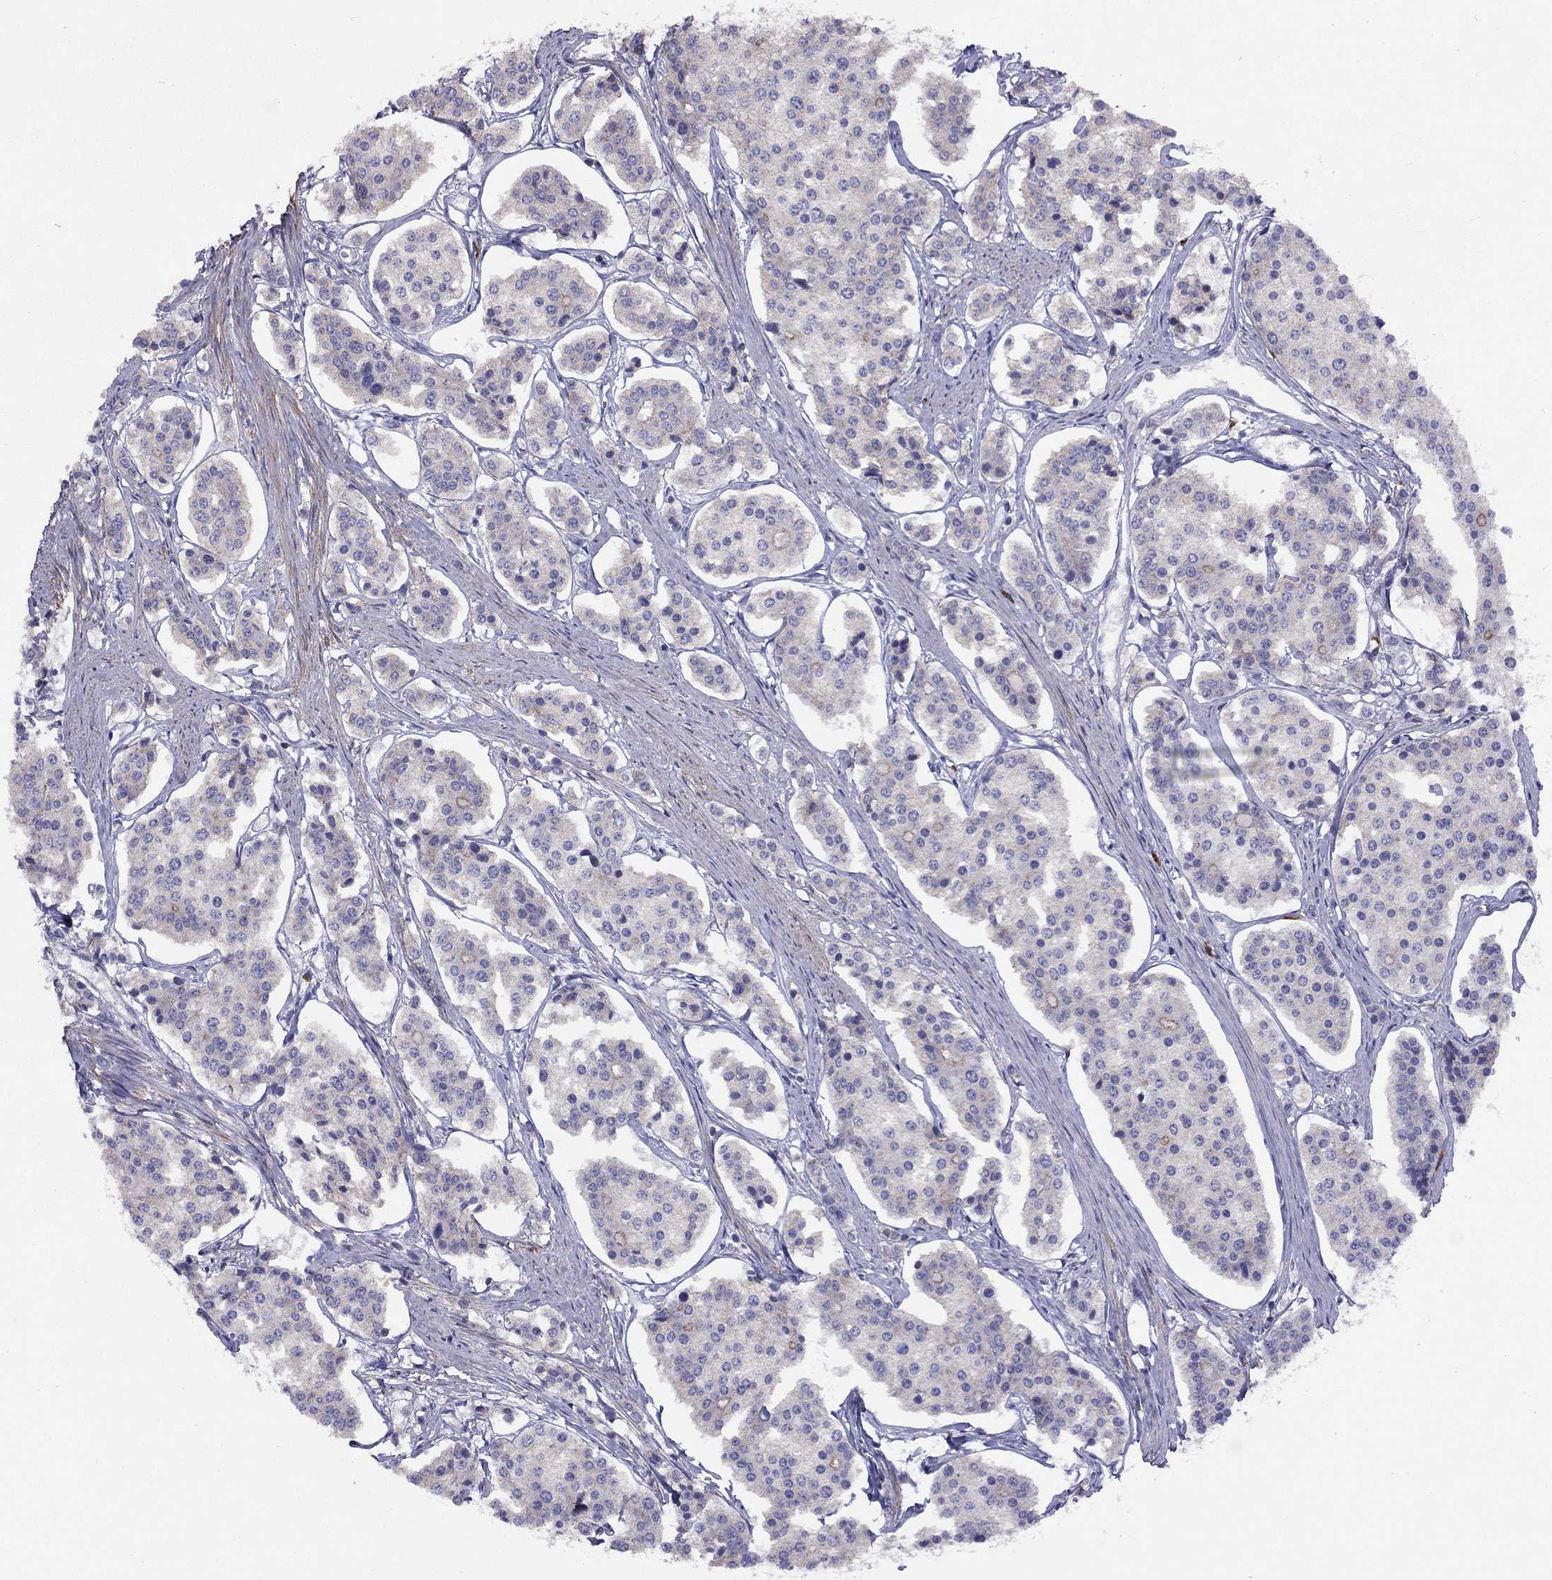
{"staining": {"intensity": "moderate", "quantity": "<25%", "location": "cytoplasmic/membranous"}, "tissue": "carcinoid", "cell_type": "Tumor cells", "image_type": "cancer", "snomed": [{"axis": "morphology", "description": "Carcinoid, malignant, NOS"}, {"axis": "topography", "description": "Small intestine"}], "caption": "A low amount of moderate cytoplasmic/membranous expression is present in approximately <25% of tumor cells in carcinoid (malignant) tissue.", "gene": "SYTL2", "patient": {"sex": "female", "age": 65}}